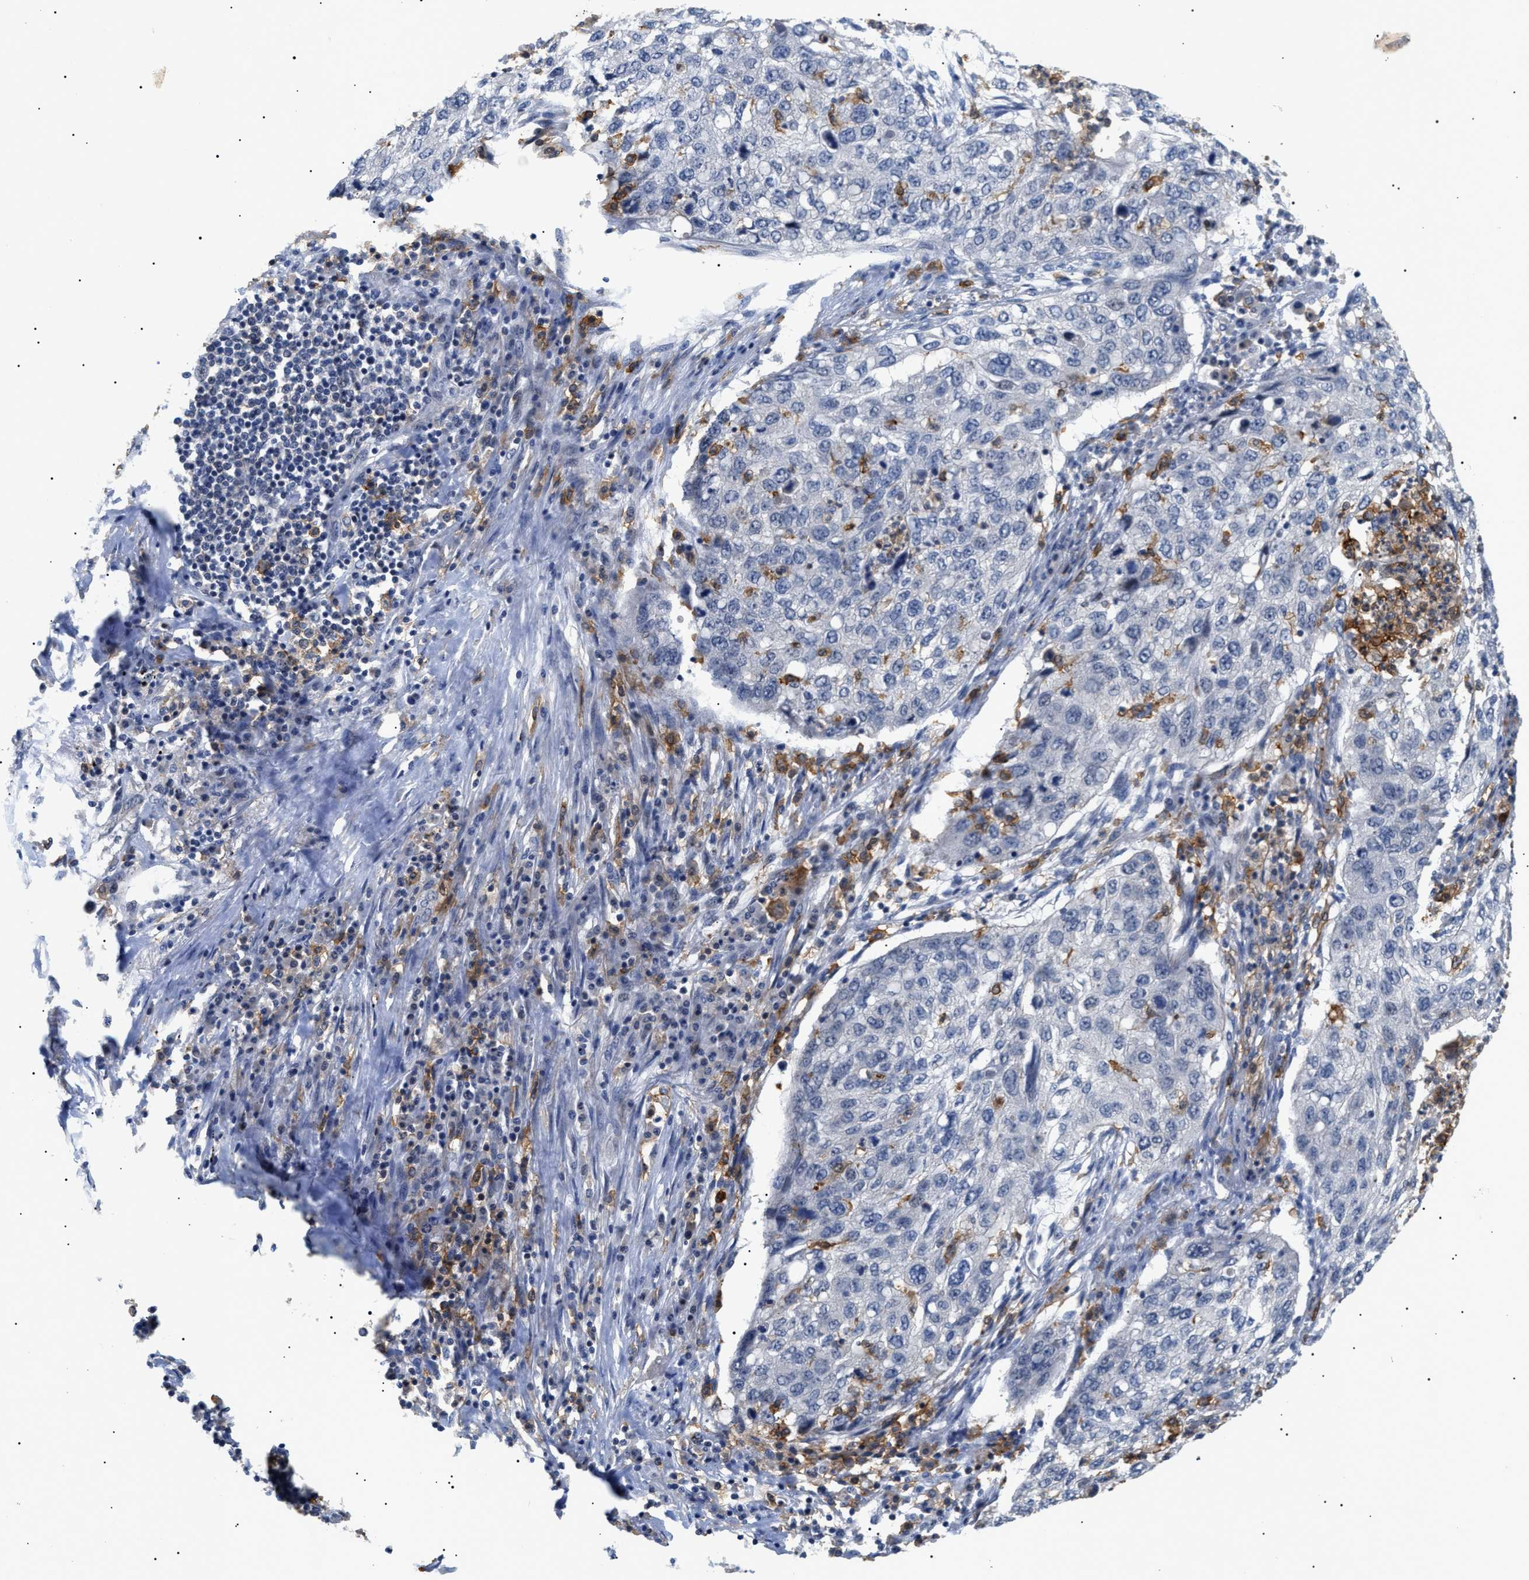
{"staining": {"intensity": "negative", "quantity": "none", "location": "none"}, "tissue": "lung cancer", "cell_type": "Tumor cells", "image_type": "cancer", "snomed": [{"axis": "morphology", "description": "Squamous cell carcinoma, NOS"}, {"axis": "topography", "description": "Lung"}], "caption": "Histopathology image shows no significant protein expression in tumor cells of lung cancer.", "gene": "CD300A", "patient": {"sex": "female", "age": 63}}